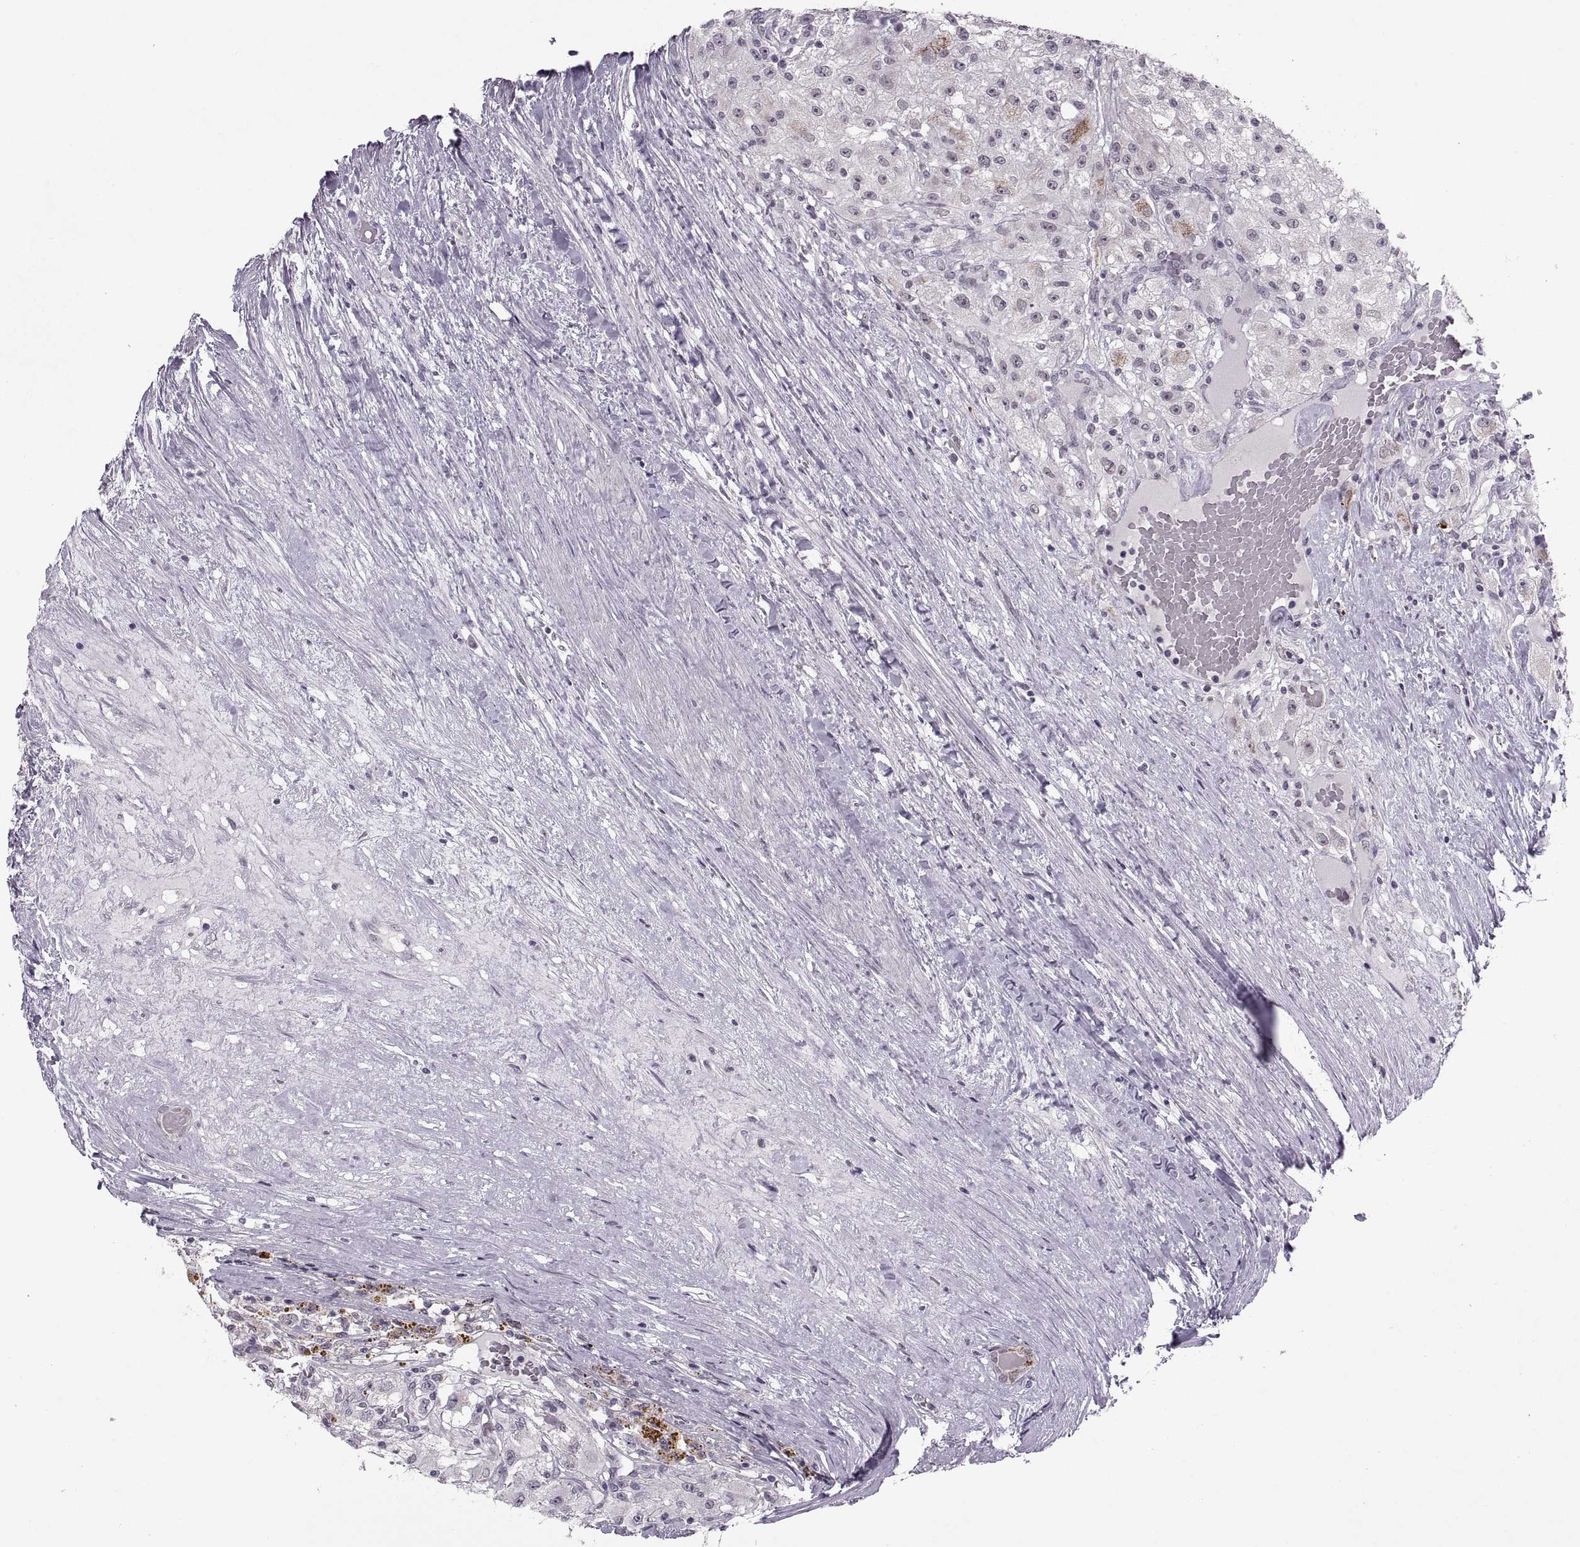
{"staining": {"intensity": "negative", "quantity": "none", "location": "none"}, "tissue": "renal cancer", "cell_type": "Tumor cells", "image_type": "cancer", "snomed": [{"axis": "morphology", "description": "Adenocarcinoma, NOS"}, {"axis": "topography", "description": "Kidney"}], "caption": "Human renal cancer stained for a protein using immunohistochemistry shows no staining in tumor cells.", "gene": "OTP", "patient": {"sex": "female", "age": 67}}